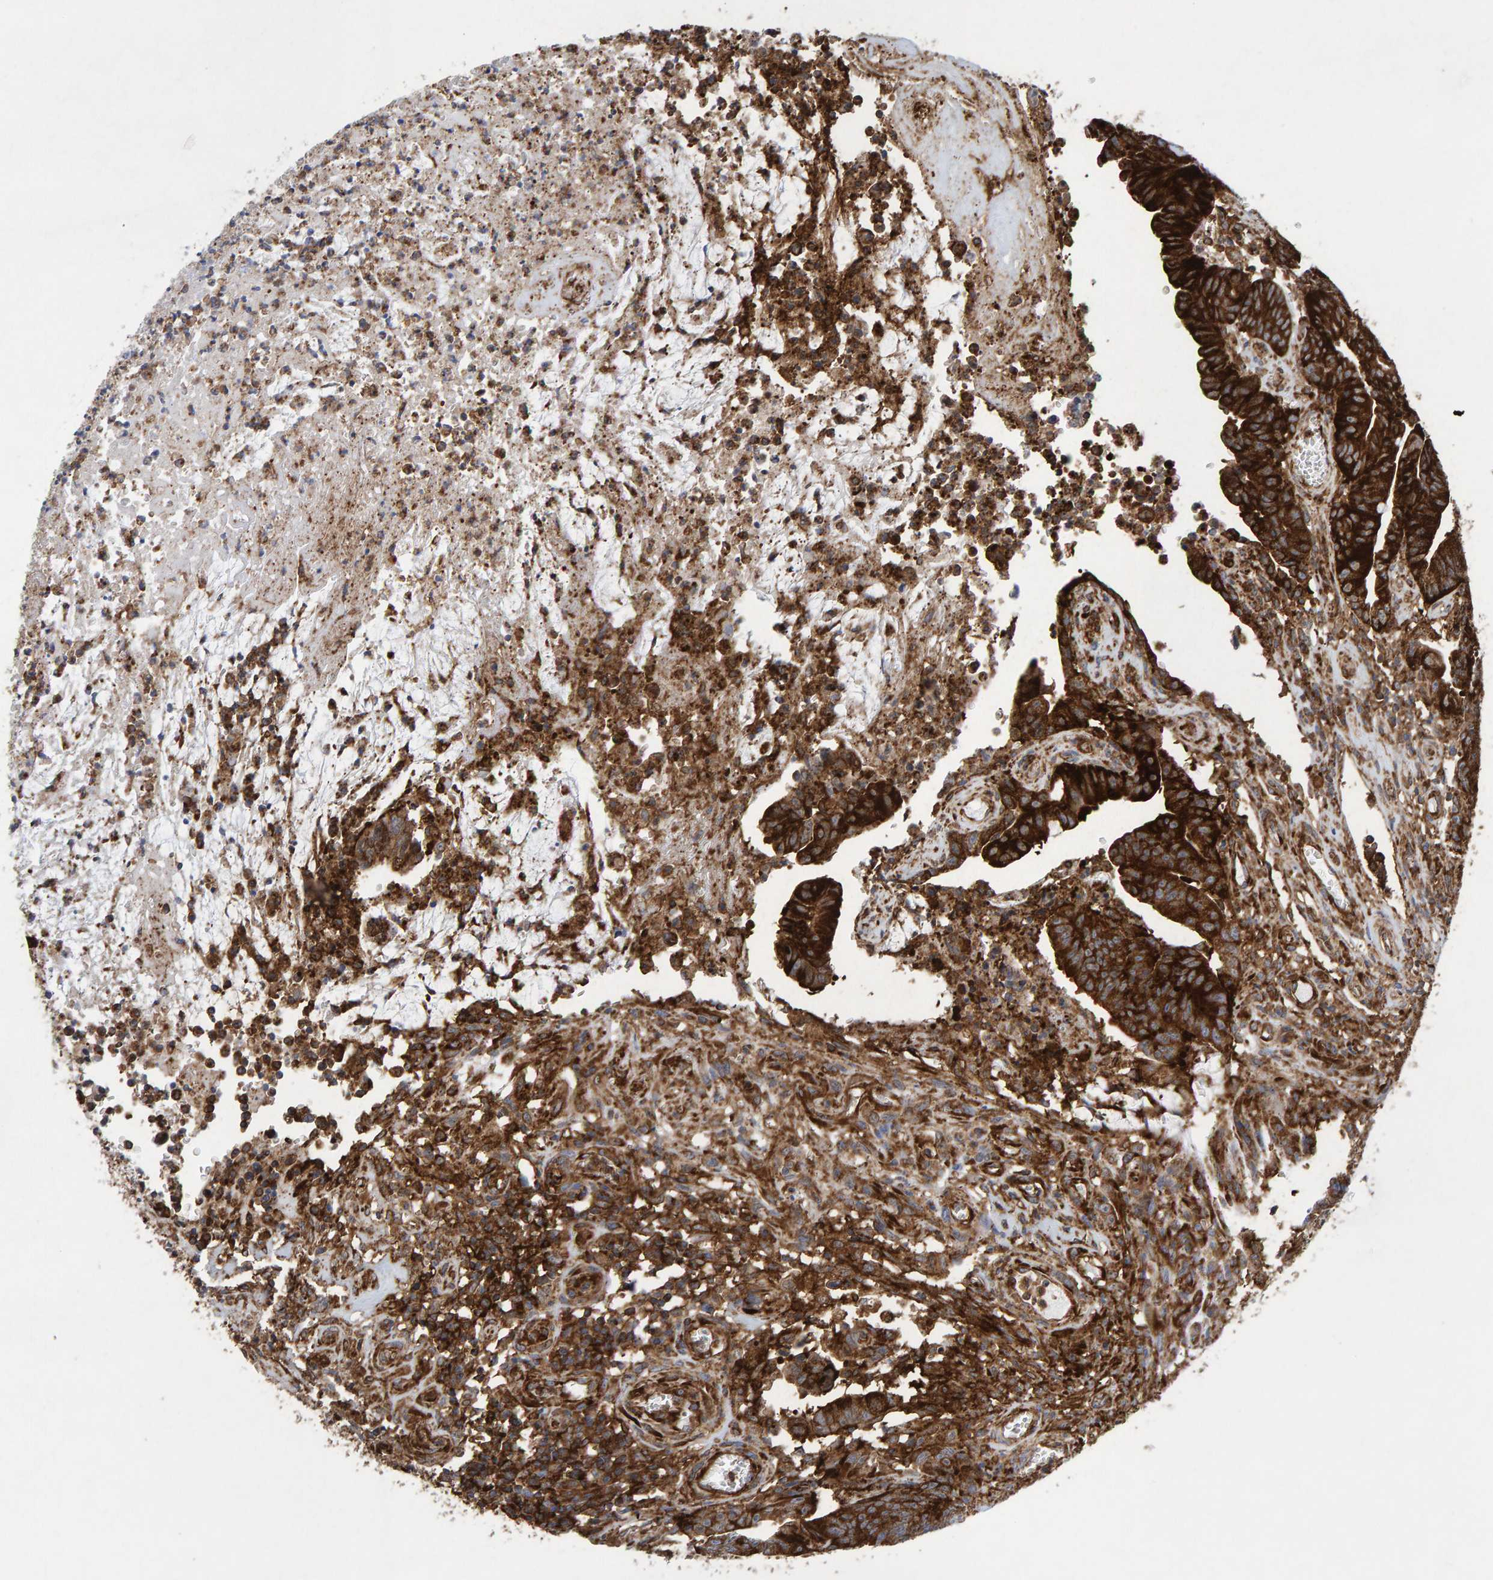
{"staining": {"intensity": "strong", "quantity": ">75%", "location": "cytoplasmic/membranous"}, "tissue": "colorectal cancer", "cell_type": "Tumor cells", "image_type": "cancer", "snomed": [{"axis": "morphology", "description": "Adenocarcinoma, NOS"}, {"axis": "topography", "description": "Colon"}], "caption": "Protein staining demonstrates strong cytoplasmic/membranous positivity in approximately >75% of tumor cells in colorectal cancer. (Brightfield microscopy of DAB IHC at high magnification).", "gene": "MVP", "patient": {"sex": "male", "age": 45}}